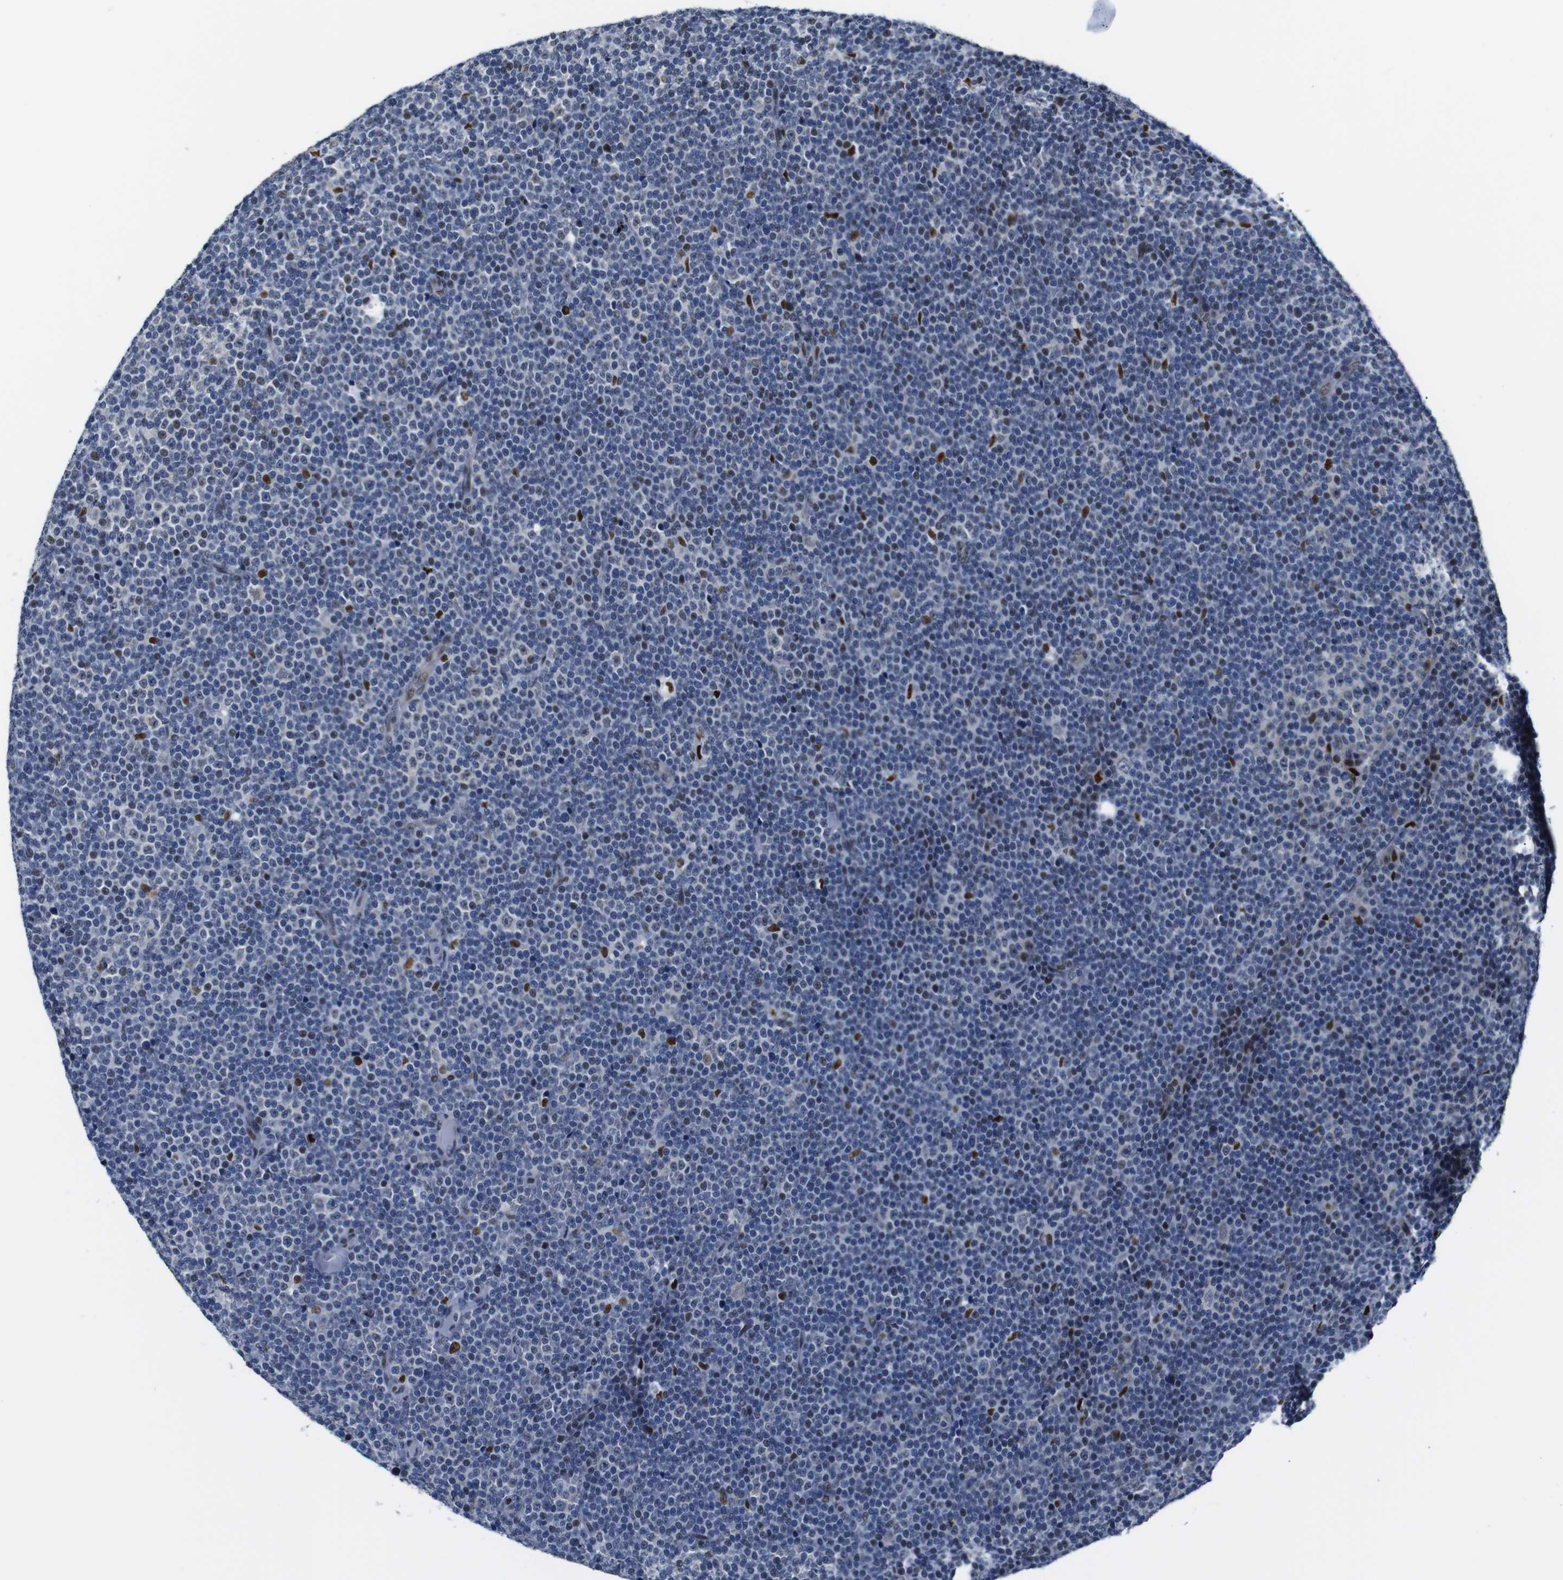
{"staining": {"intensity": "strong", "quantity": "<25%", "location": "nuclear"}, "tissue": "lymphoma", "cell_type": "Tumor cells", "image_type": "cancer", "snomed": [{"axis": "morphology", "description": "Malignant lymphoma, non-Hodgkin's type, Low grade"}, {"axis": "topography", "description": "Lymph node"}], "caption": "Malignant lymphoma, non-Hodgkin's type (low-grade) tissue displays strong nuclear staining in about <25% of tumor cells", "gene": "GATA6", "patient": {"sex": "female", "age": 67}}